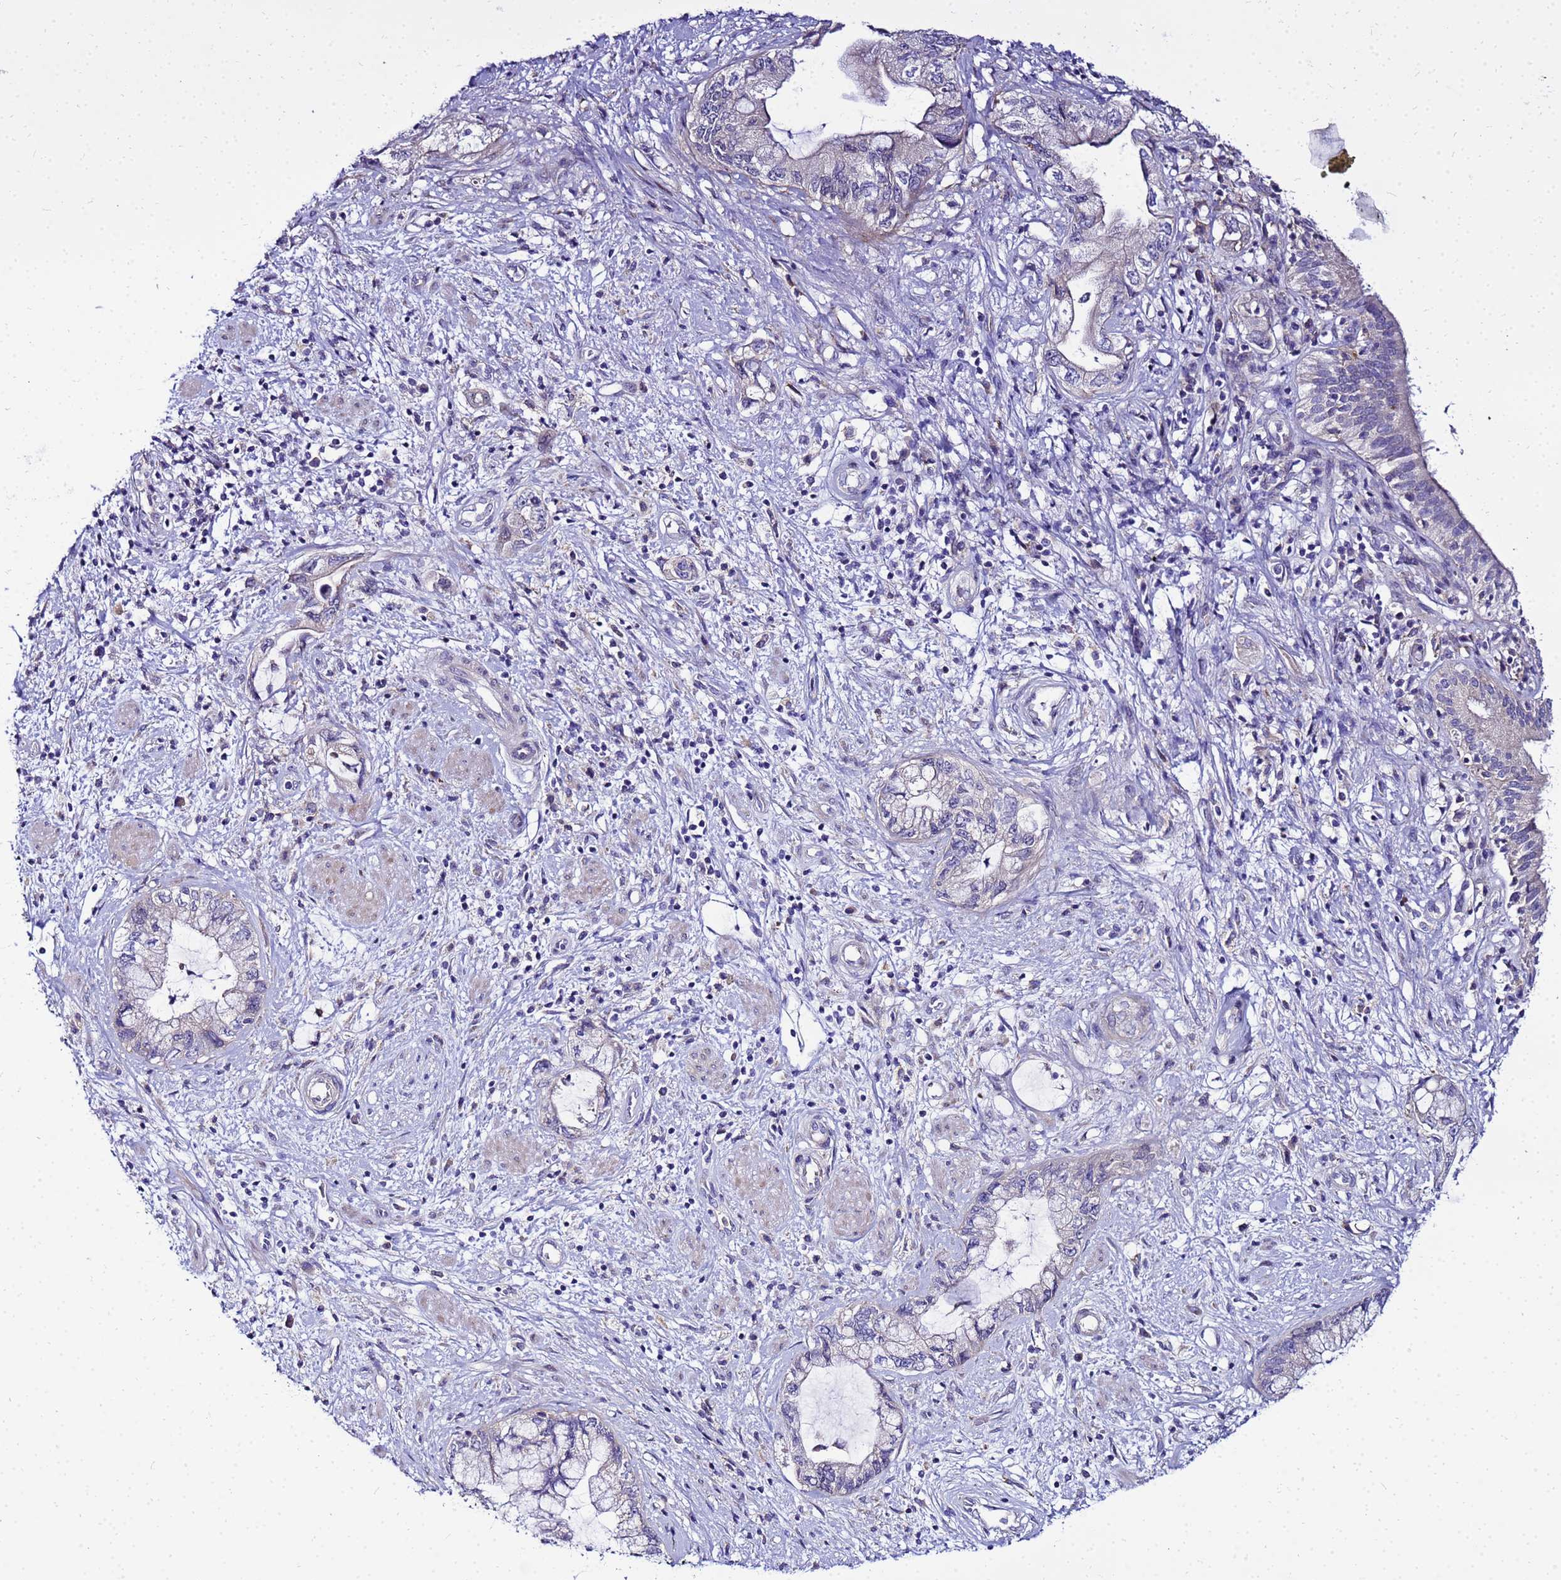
{"staining": {"intensity": "negative", "quantity": "none", "location": "none"}, "tissue": "pancreatic cancer", "cell_type": "Tumor cells", "image_type": "cancer", "snomed": [{"axis": "morphology", "description": "Adenocarcinoma, NOS"}, {"axis": "topography", "description": "Pancreas"}], "caption": "Tumor cells are negative for brown protein staining in pancreatic adenocarcinoma.", "gene": "HERC5", "patient": {"sex": "female", "age": 73}}